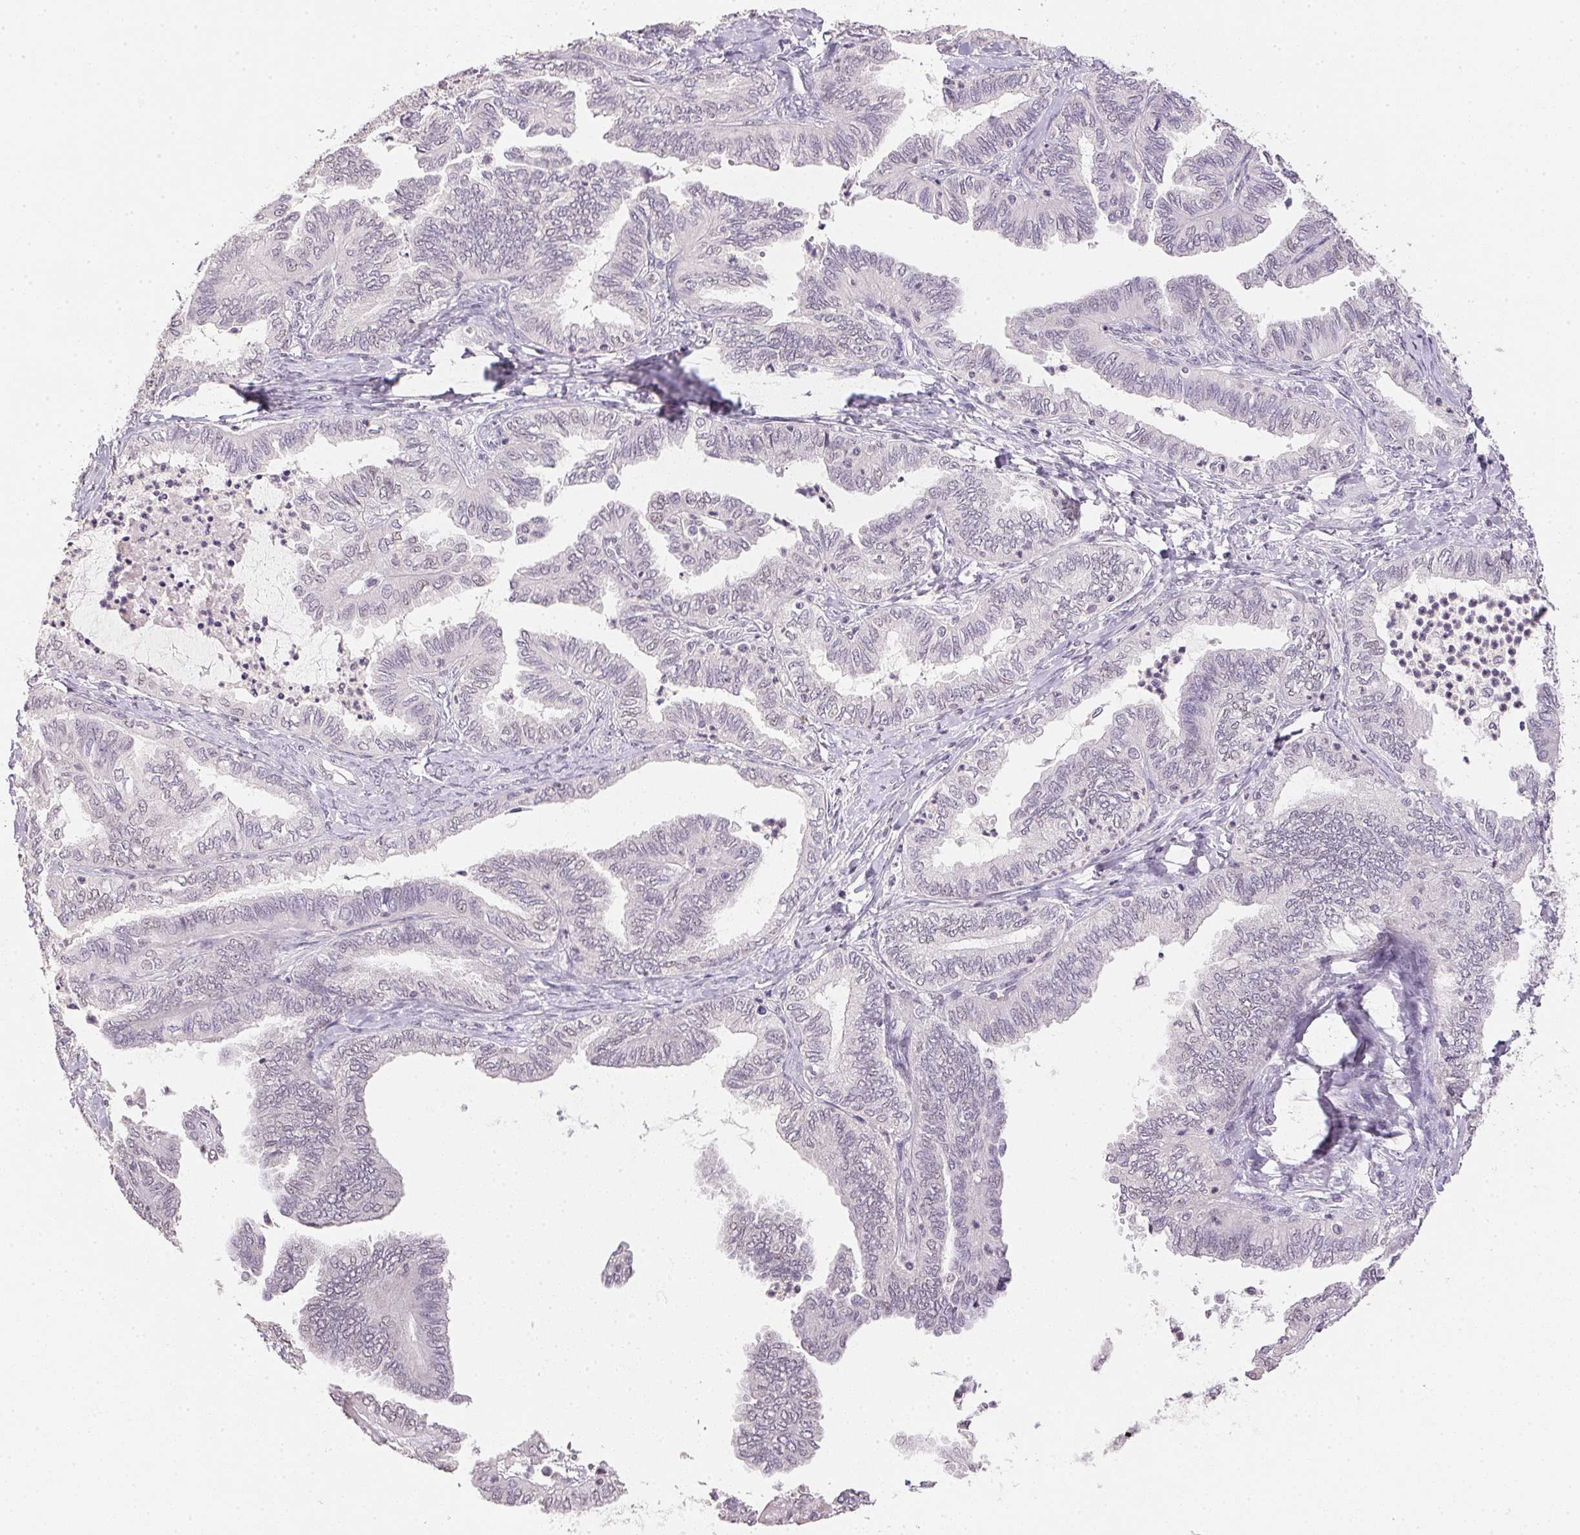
{"staining": {"intensity": "negative", "quantity": "none", "location": "none"}, "tissue": "ovarian cancer", "cell_type": "Tumor cells", "image_type": "cancer", "snomed": [{"axis": "morphology", "description": "Carcinoma, endometroid"}, {"axis": "topography", "description": "Ovary"}], "caption": "High power microscopy photomicrograph of an immunohistochemistry (IHC) photomicrograph of ovarian endometroid carcinoma, revealing no significant expression in tumor cells. (DAB IHC, high magnification).", "gene": "POLR3G", "patient": {"sex": "female", "age": 70}}